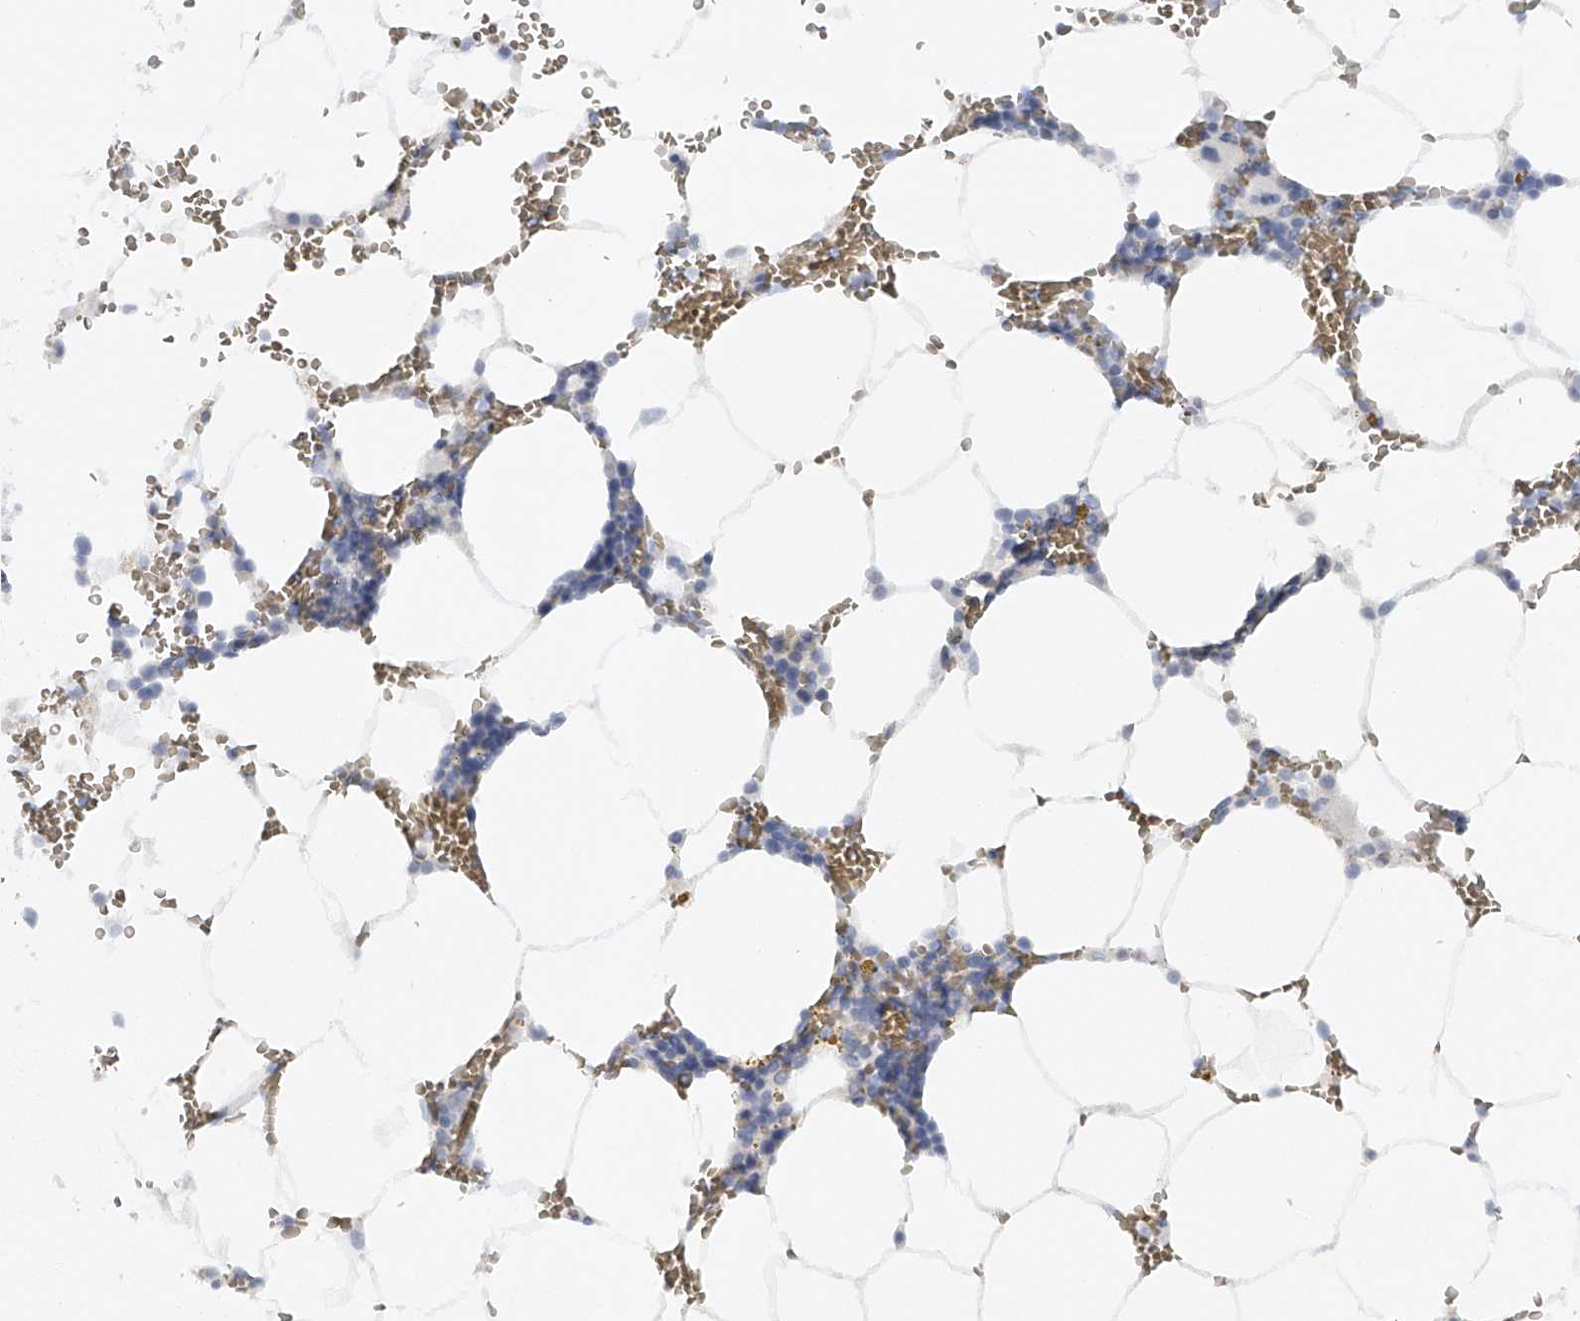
{"staining": {"intensity": "negative", "quantity": "none", "location": "none"}, "tissue": "bone marrow", "cell_type": "Hematopoietic cells", "image_type": "normal", "snomed": [{"axis": "morphology", "description": "Normal tissue, NOS"}, {"axis": "topography", "description": "Bone marrow"}], "caption": "This is an immunohistochemistry photomicrograph of benign human bone marrow. There is no staining in hematopoietic cells.", "gene": "FAT2", "patient": {"sex": "male", "age": 70}}